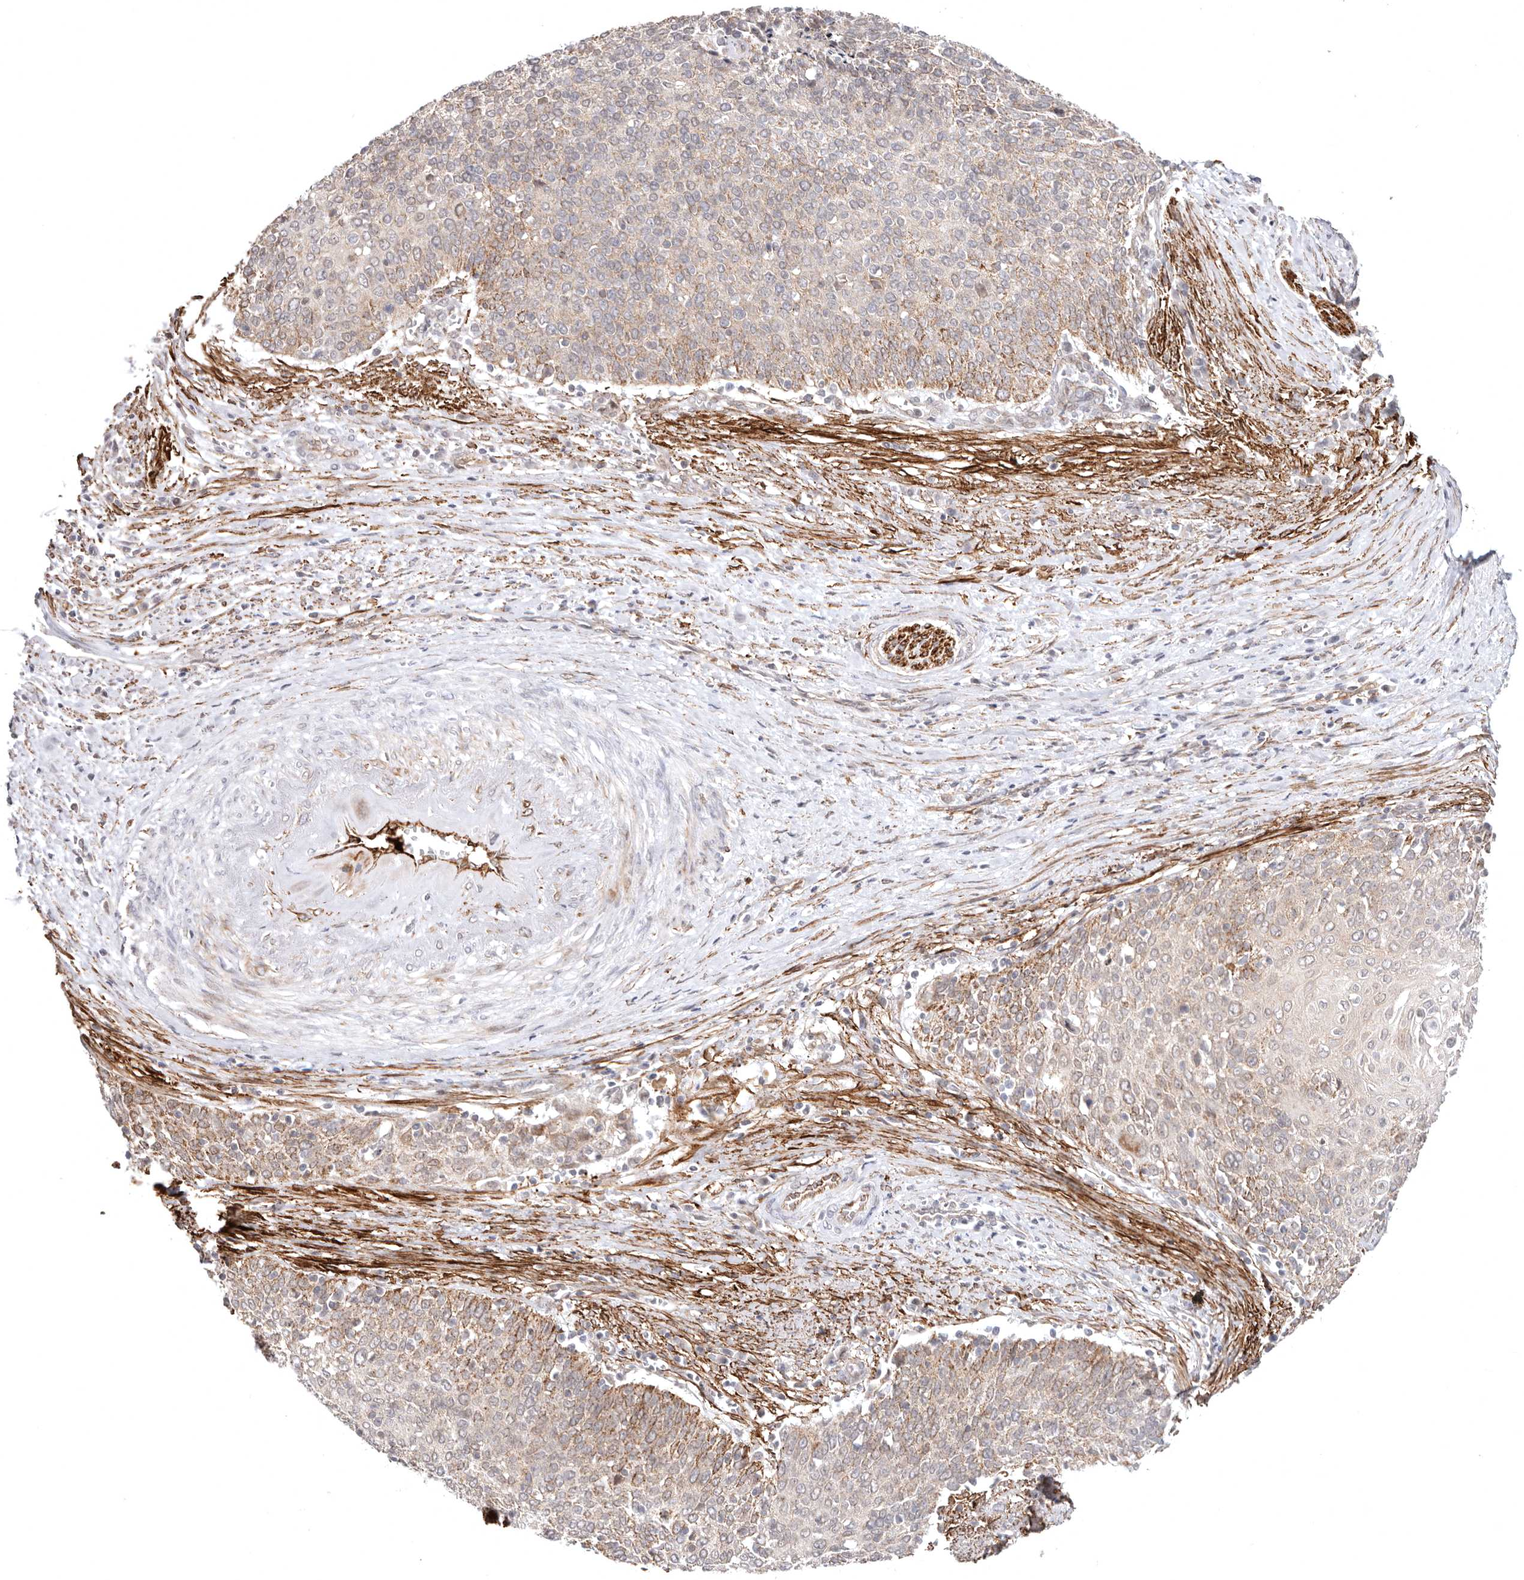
{"staining": {"intensity": "weak", "quantity": "25%-75%", "location": "cytoplasmic/membranous"}, "tissue": "cervical cancer", "cell_type": "Tumor cells", "image_type": "cancer", "snomed": [{"axis": "morphology", "description": "Squamous cell carcinoma, NOS"}, {"axis": "topography", "description": "Cervix"}], "caption": "Immunohistochemistry (DAB) staining of cervical squamous cell carcinoma exhibits weak cytoplasmic/membranous protein positivity in about 25%-75% of tumor cells. Using DAB (brown) and hematoxylin (blue) stains, captured at high magnification using brightfield microscopy.", "gene": "SZT2", "patient": {"sex": "female", "age": 39}}